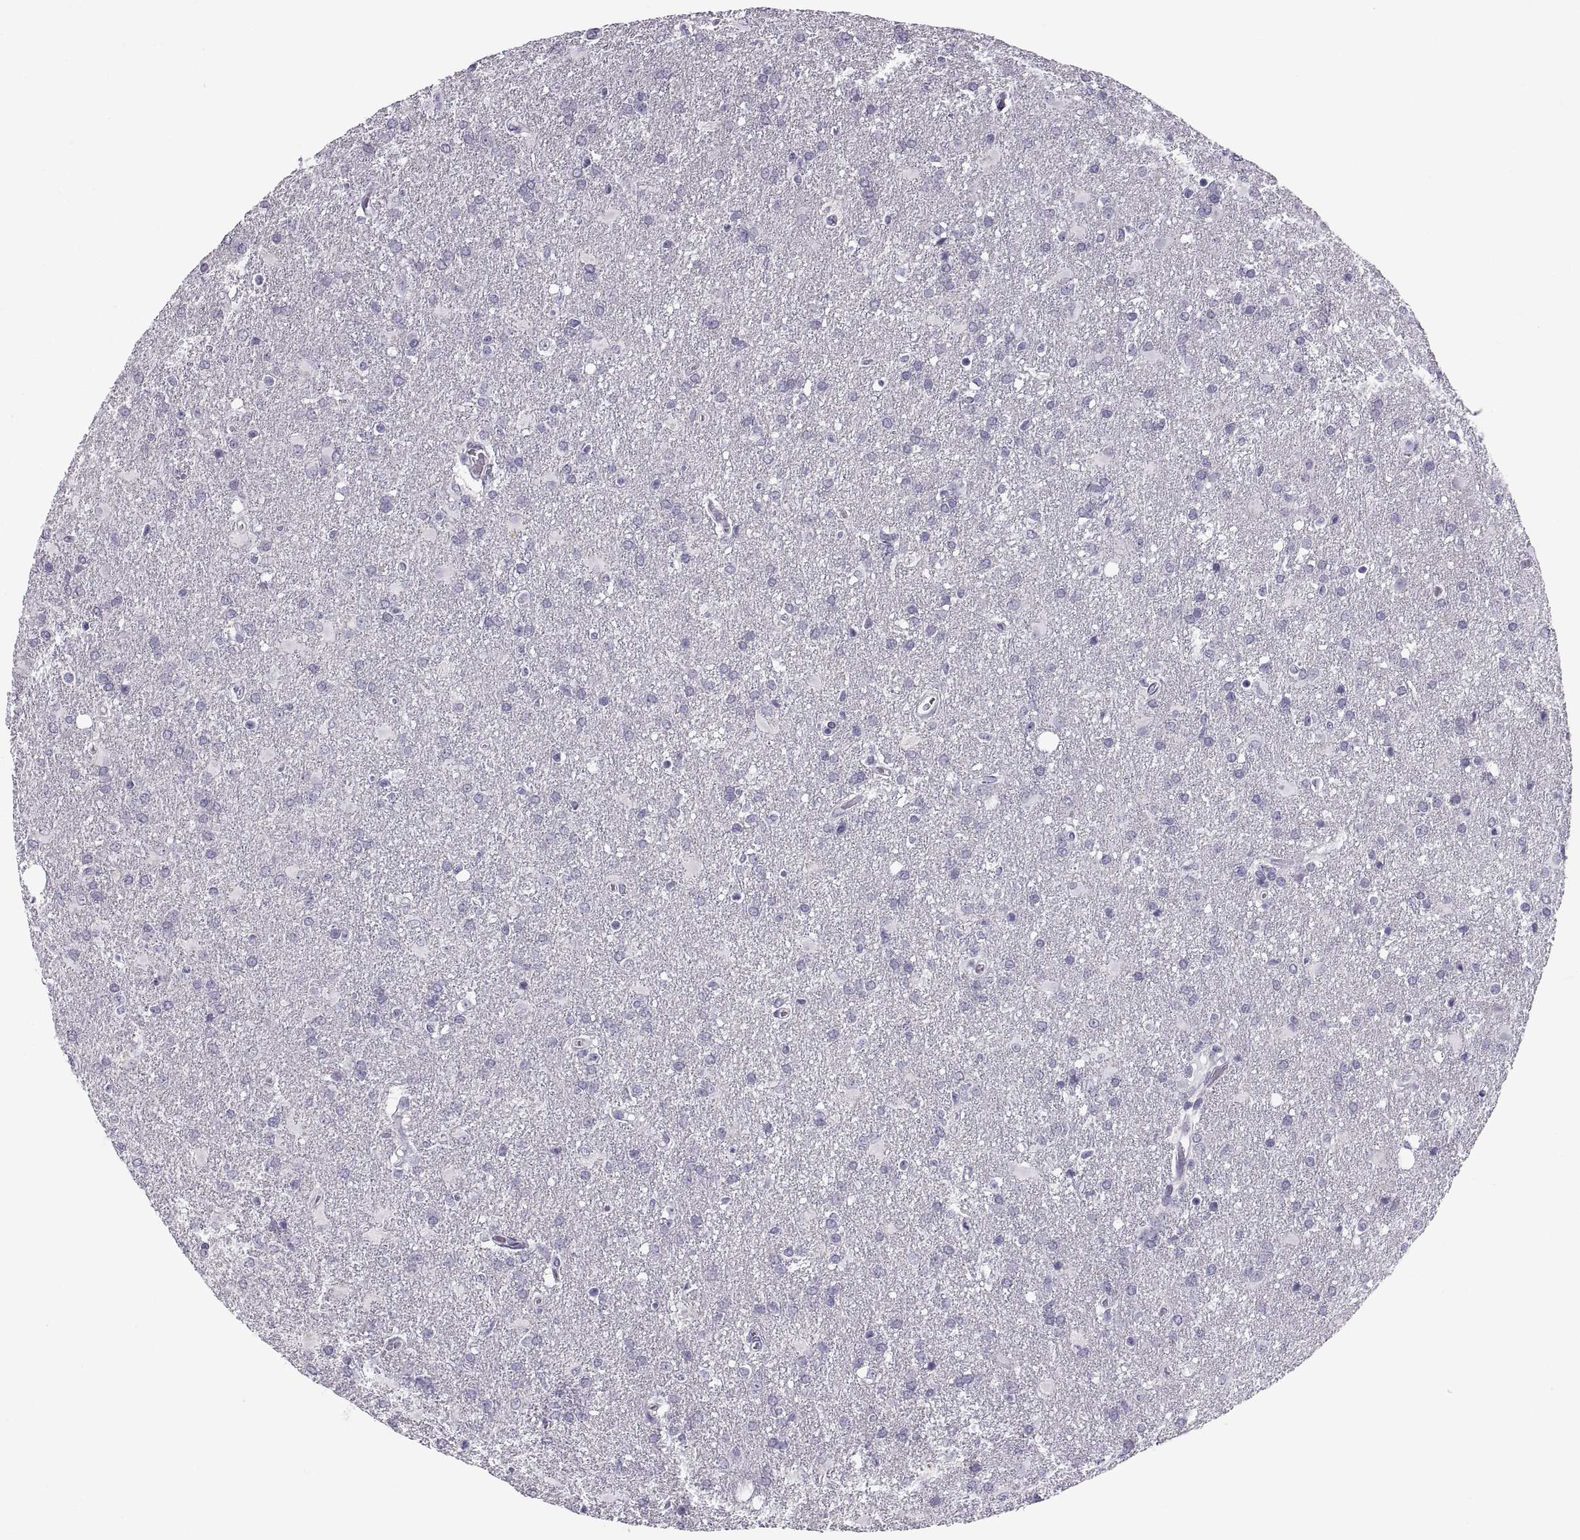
{"staining": {"intensity": "negative", "quantity": "none", "location": "none"}, "tissue": "glioma", "cell_type": "Tumor cells", "image_type": "cancer", "snomed": [{"axis": "morphology", "description": "Glioma, malignant, High grade"}, {"axis": "topography", "description": "Brain"}], "caption": "Glioma stained for a protein using immunohistochemistry exhibits no positivity tumor cells.", "gene": "C3orf22", "patient": {"sex": "male", "age": 68}}